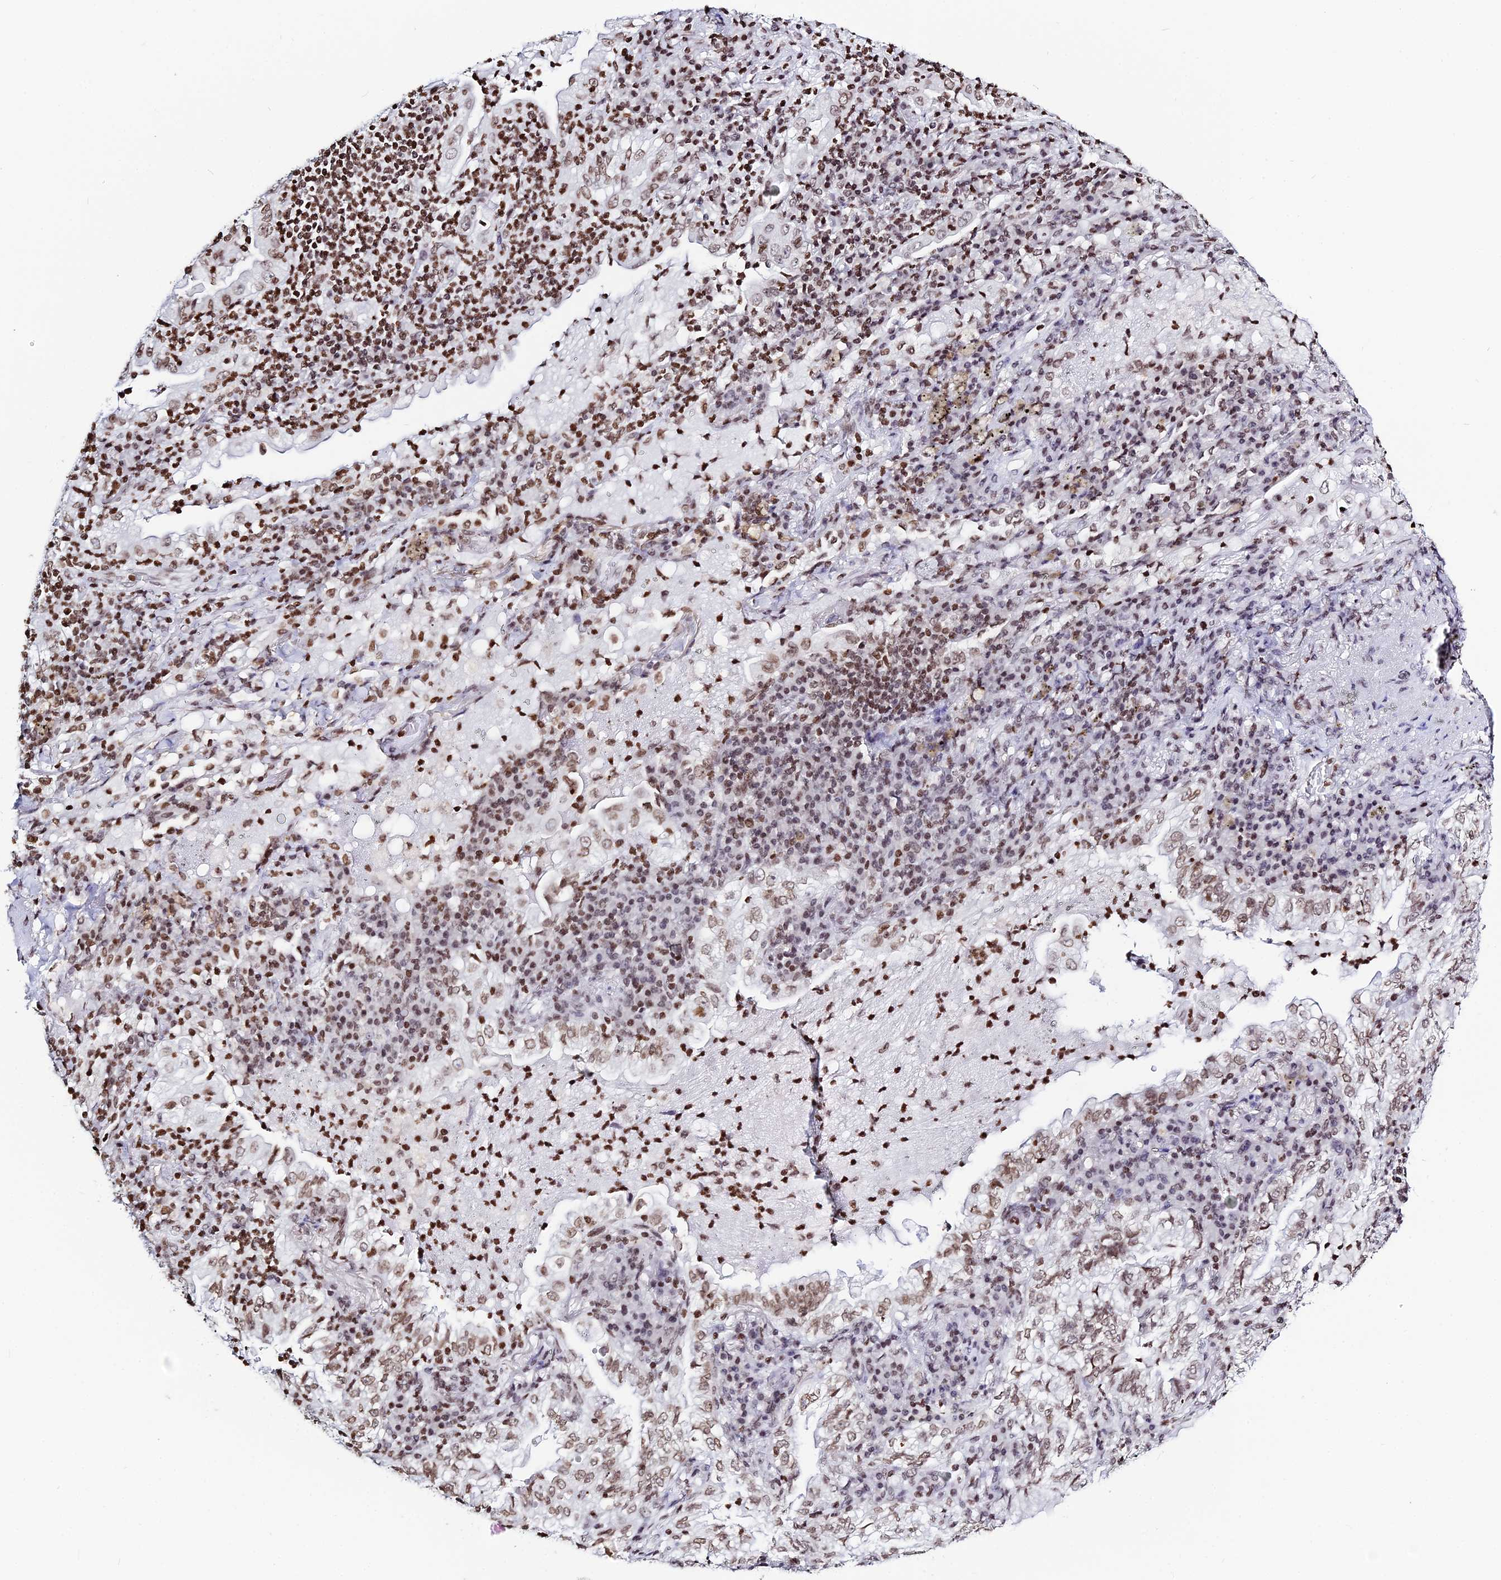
{"staining": {"intensity": "moderate", "quantity": ">75%", "location": "nuclear"}, "tissue": "lung cancer", "cell_type": "Tumor cells", "image_type": "cancer", "snomed": [{"axis": "morphology", "description": "Adenocarcinoma, NOS"}, {"axis": "topography", "description": "Lung"}], "caption": "Immunohistochemical staining of lung adenocarcinoma shows medium levels of moderate nuclear protein expression in about >75% of tumor cells.", "gene": "MACROH2A2", "patient": {"sex": "female", "age": 73}}